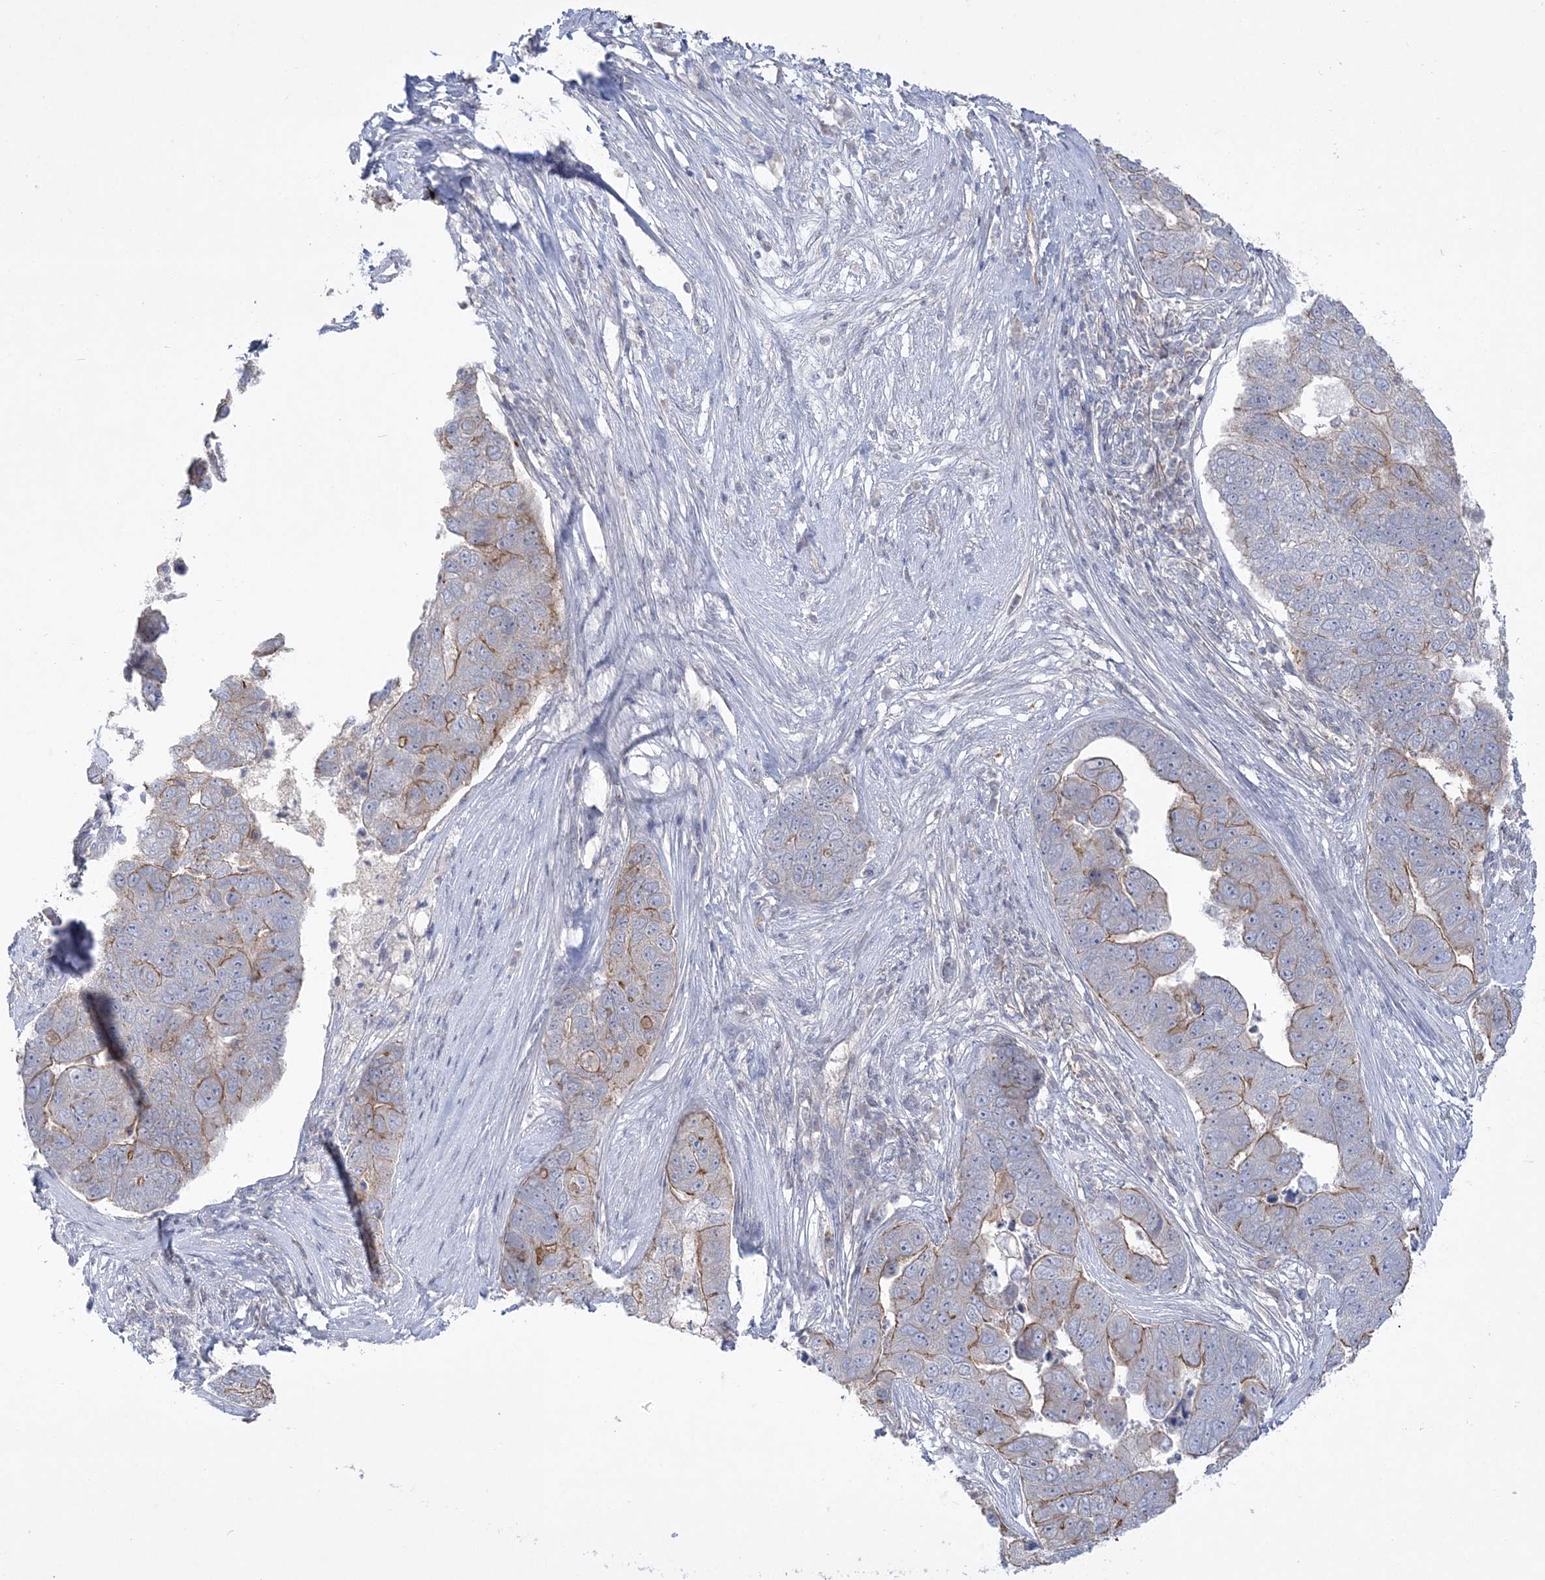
{"staining": {"intensity": "moderate", "quantity": "25%-75%", "location": "cytoplasmic/membranous"}, "tissue": "pancreatic cancer", "cell_type": "Tumor cells", "image_type": "cancer", "snomed": [{"axis": "morphology", "description": "Adenocarcinoma, NOS"}, {"axis": "topography", "description": "Pancreas"}], "caption": "A micrograph of adenocarcinoma (pancreatic) stained for a protein reveals moderate cytoplasmic/membranous brown staining in tumor cells.", "gene": "ADAMTS12", "patient": {"sex": "female", "age": 61}}